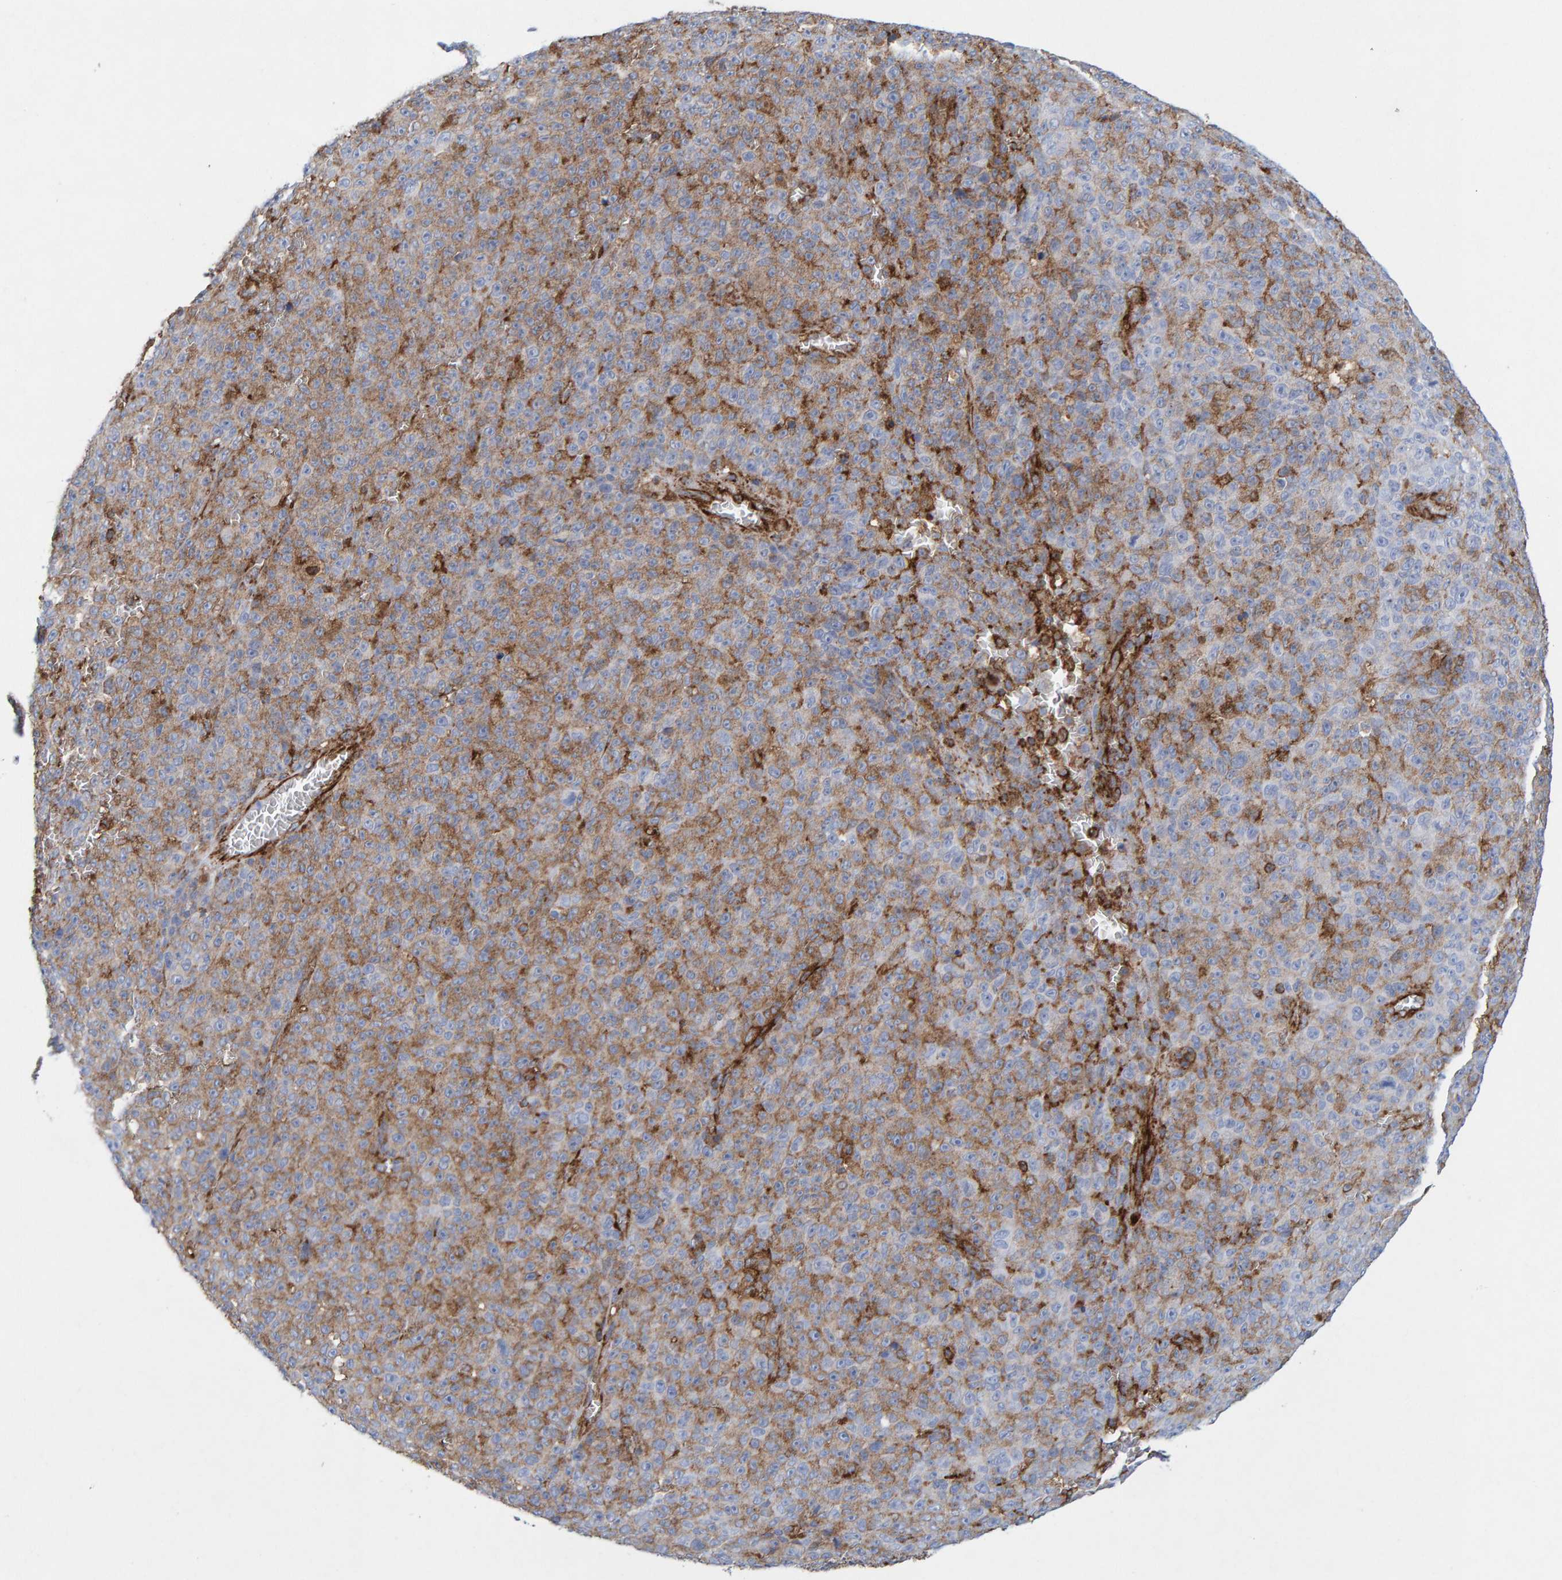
{"staining": {"intensity": "weak", "quantity": "<25%", "location": "cytoplasmic/membranous"}, "tissue": "melanoma", "cell_type": "Tumor cells", "image_type": "cancer", "snomed": [{"axis": "morphology", "description": "Malignant melanoma, NOS"}, {"axis": "topography", "description": "Skin"}], "caption": "Immunohistochemistry (IHC) histopathology image of malignant melanoma stained for a protein (brown), which displays no expression in tumor cells. (Brightfield microscopy of DAB (3,3'-diaminobenzidine) IHC at high magnification).", "gene": "MVP", "patient": {"sex": "female", "age": 82}}